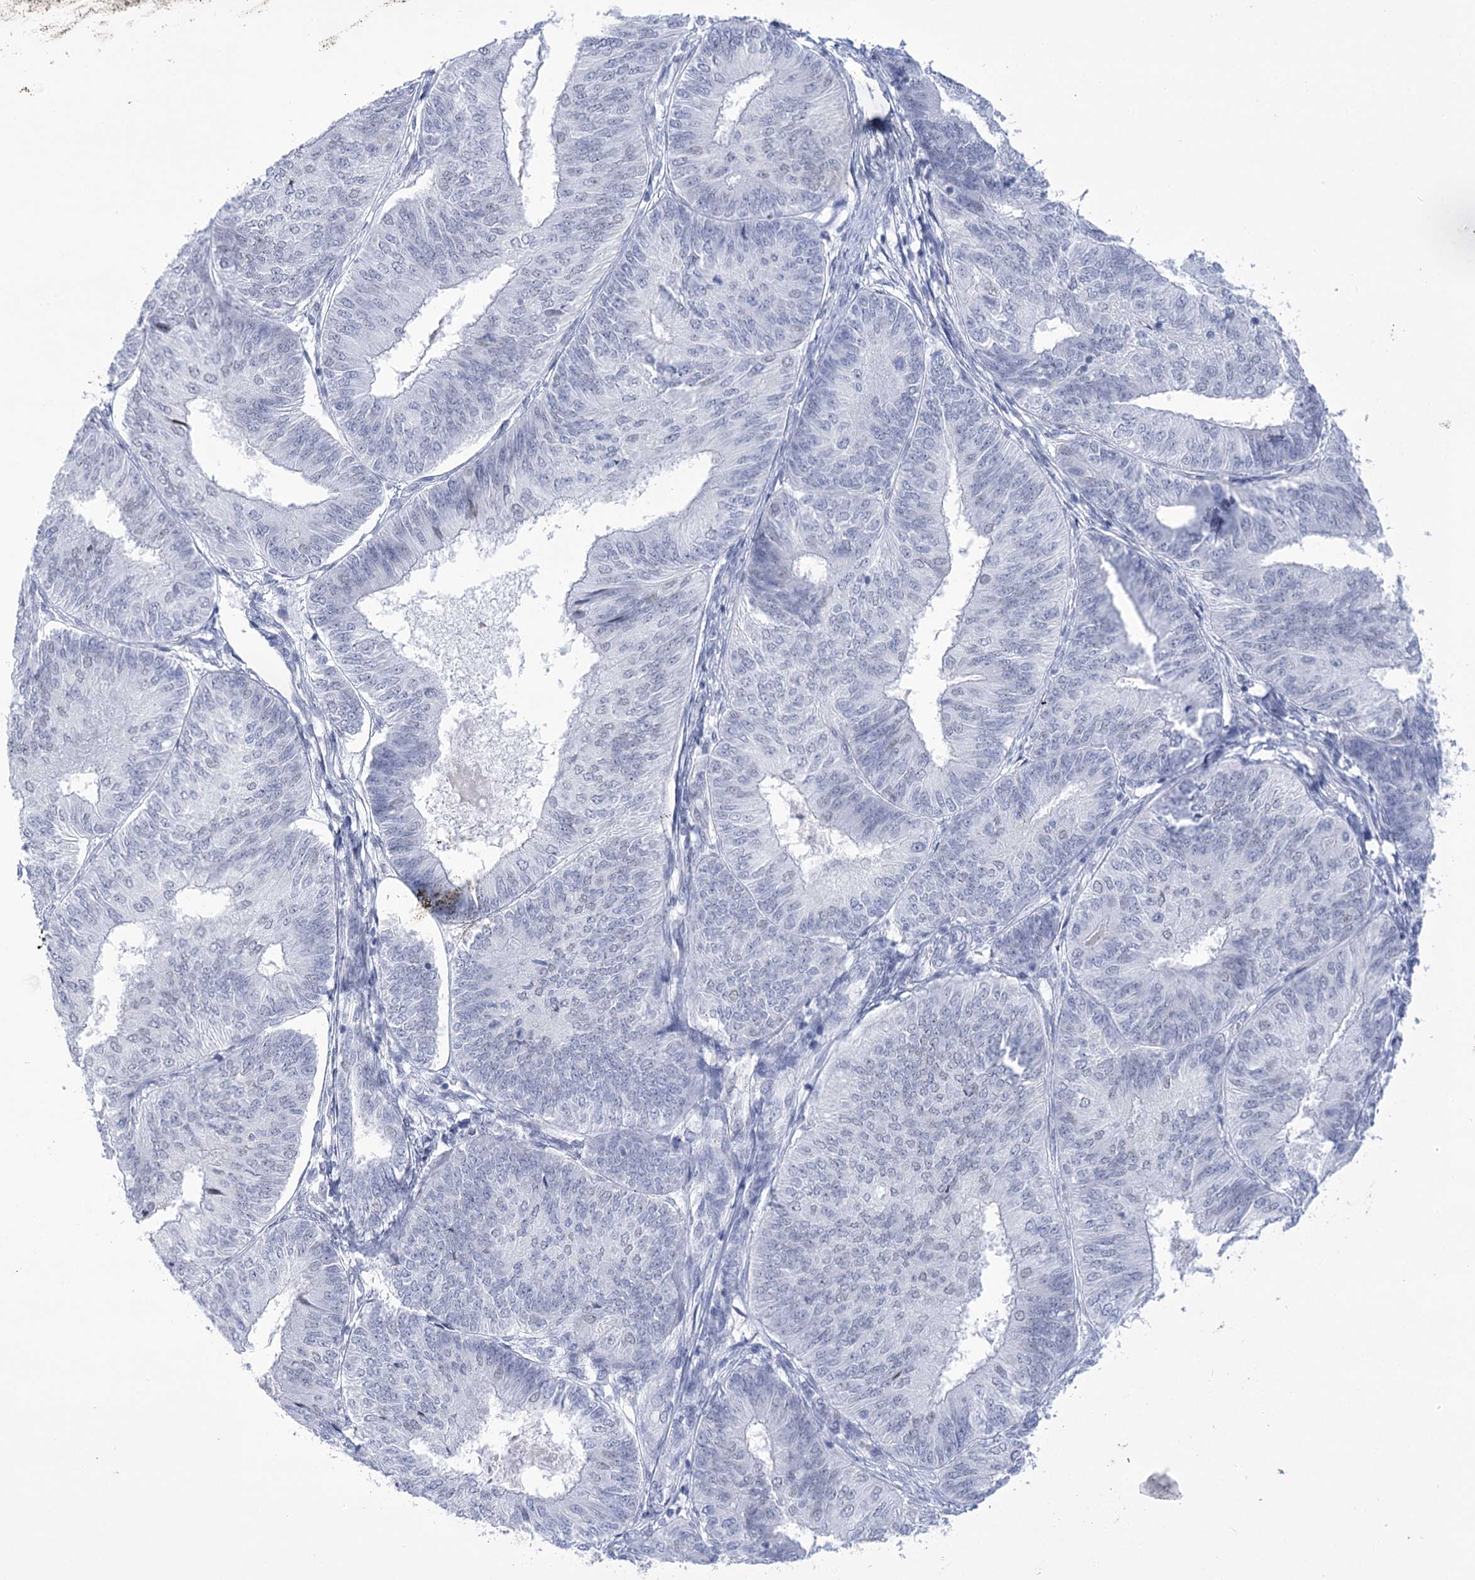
{"staining": {"intensity": "negative", "quantity": "none", "location": "none"}, "tissue": "endometrial cancer", "cell_type": "Tumor cells", "image_type": "cancer", "snomed": [{"axis": "morphology", "description": "Adenocarcinoma, NOS"}, {"axis": "topography", "description": "Endometrium"}], "caption": "An IHC histopathology image of endometrial cancer is shown. There is no staining in tumor cells of endometrial cancer. The staining was performed using DAB (3,3'-diaminobenzidine) to visualize the protein expression in brown, while the nuclei were stained in blue with hematoxylin (Magnification: 20x).", "gene": "HORMAD1", "patient": {"sex": "female", "age": 58}}